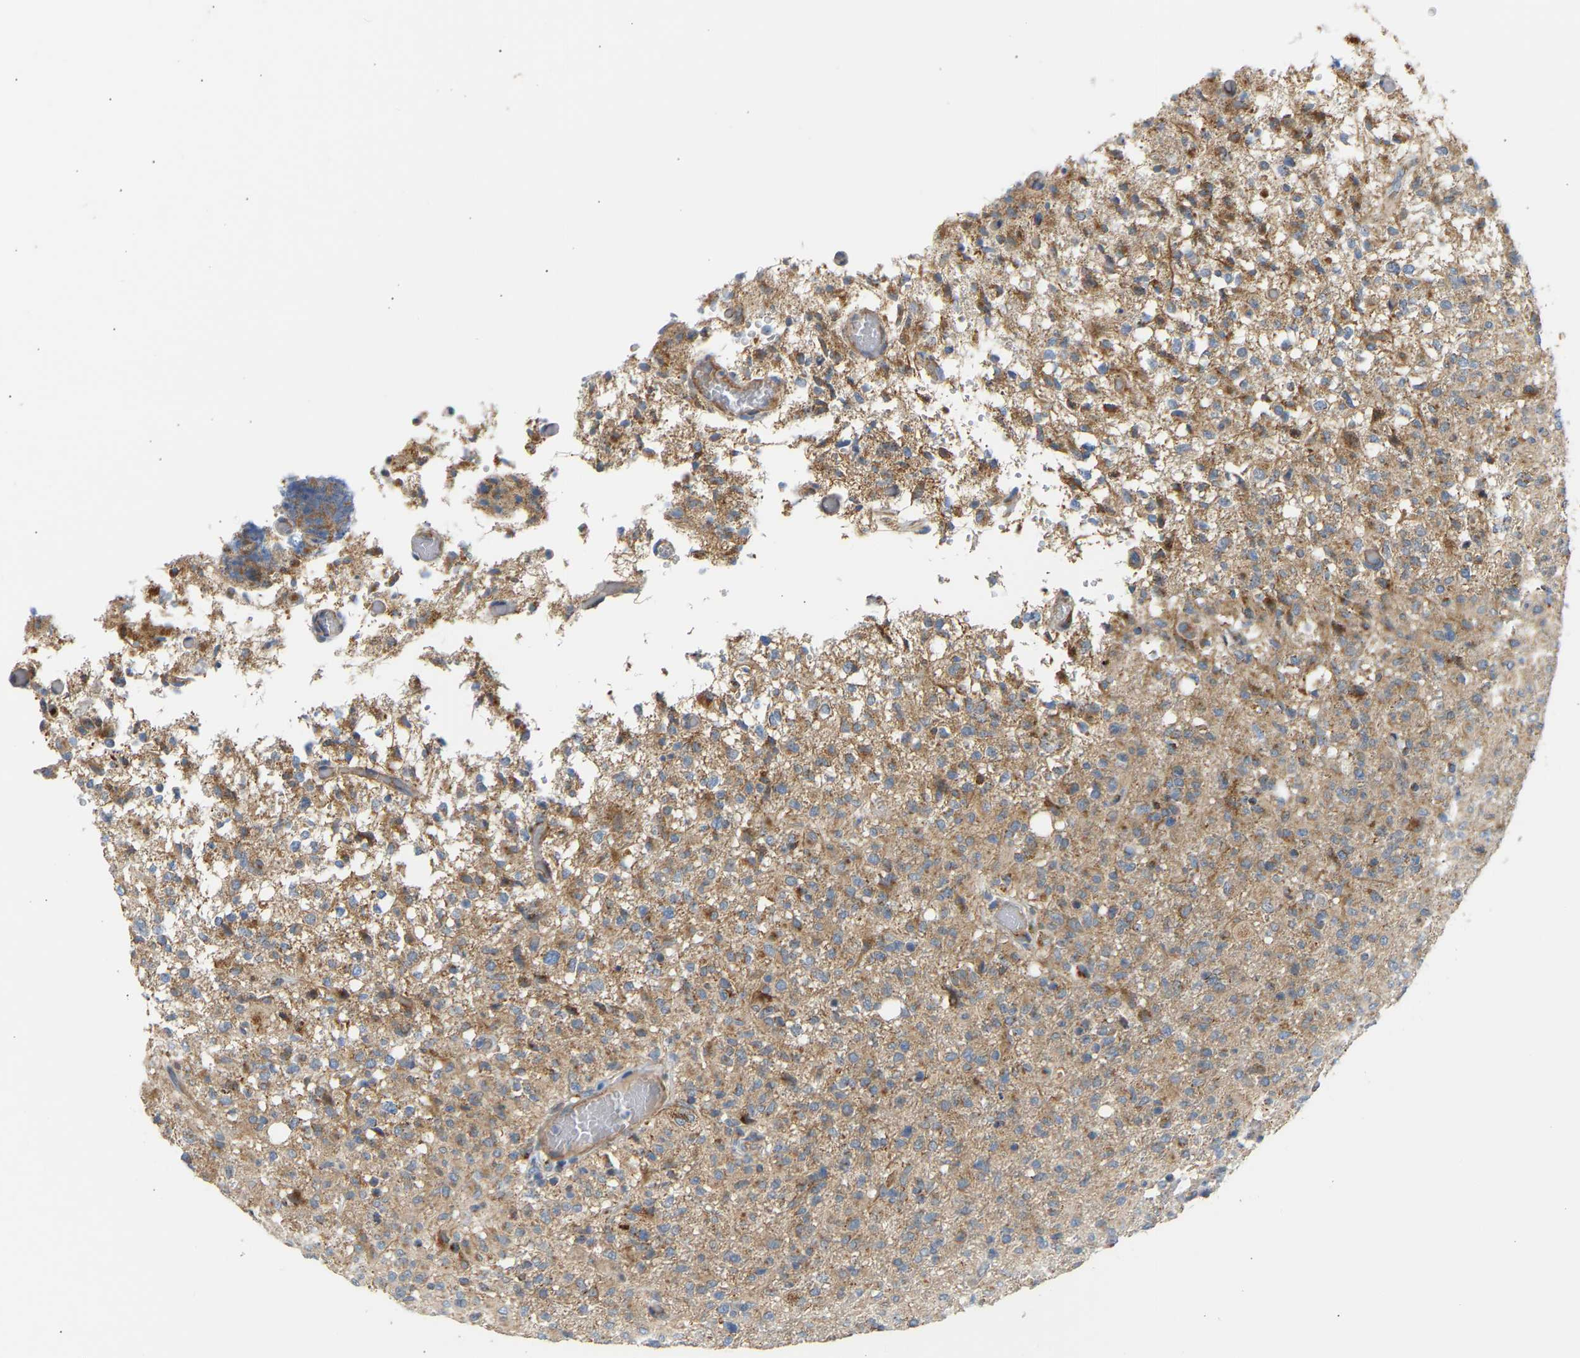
{"staining": {"intensity": "moderate", "quantity": ">75%", "location": "cytoplasmic/membranous"}, "tissue": "glioma", "cell_type": "Tumor cells", "image_type": "cancer", "snomed": [{"axis": "morphology", "description": "Glioma, malignant, High grade"}, {"axis": "topography", "description": "Brain"}], "caption": "The photomicrograph exhibits staining of glioma, revealing moderate cytoplasmic/membranous protein positivity (brown color) within tumor cells.", "gene": "YIPF2", "patient": {"sex": "female", "age": 57}}